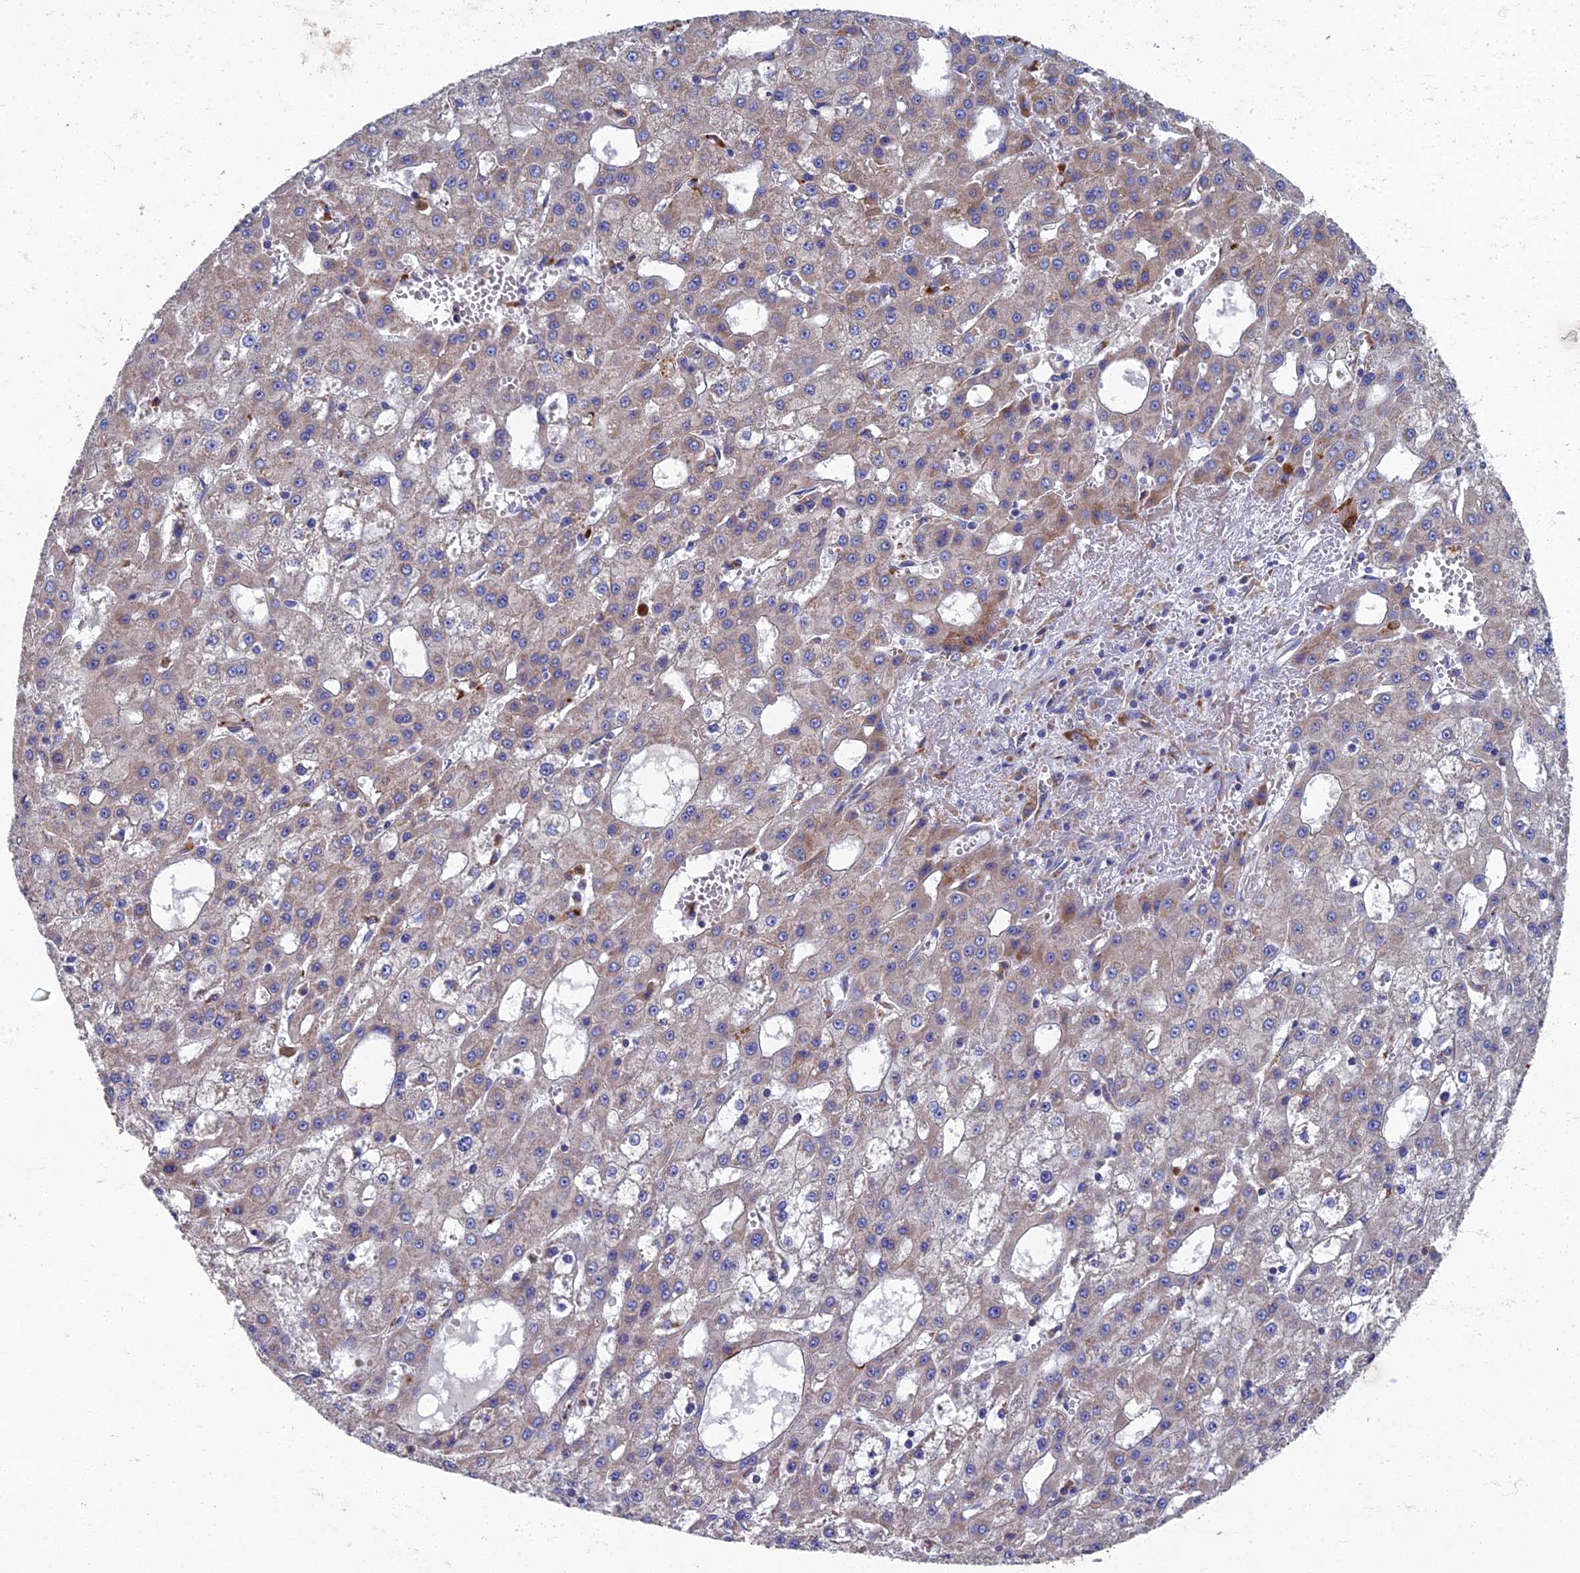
{"staining": {"intensity": "weak", "quantity": "25%-75%", "location": "cytoplasmic/membranous"}, "tissue": "liver cancer", "cell_type": "Tumor cells", "image_type": "cancer", "snomed": [{"axis": "morphology", "description": "Carcinoma, Hepatocellular, NOS"}, {"axis": "topography", "description": "Liver"}], "caption": "Human liver hepatocellular carcinoma stained with a brown dye demonstrates weak cytoplasmic/membranous positive positivity in approximately 25%-75% of tumor cells.", "gene": "RNASEK", "patient": {"sex": "male", "age": 47}}